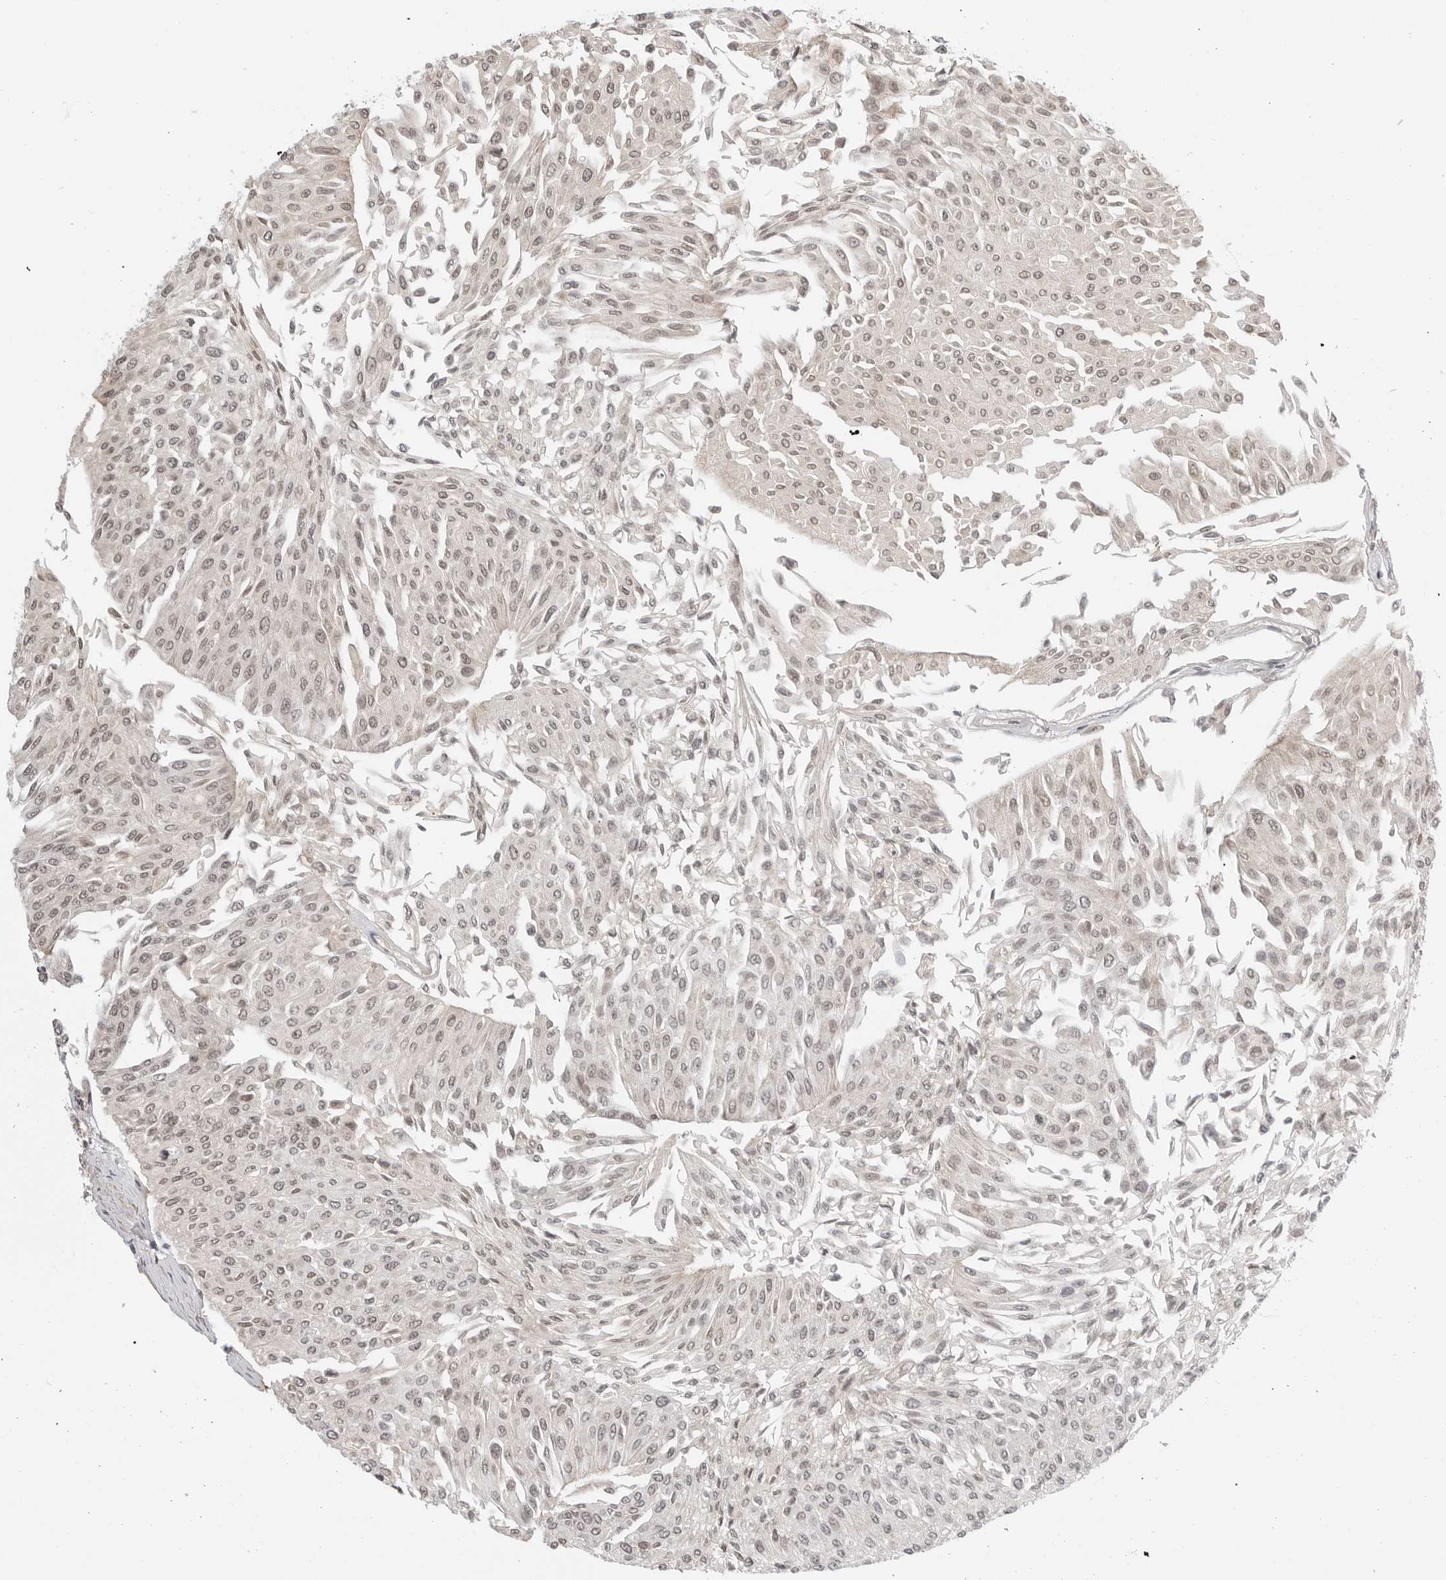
{"staining": {"intensity": "weak", "quantity": ">75%", "location": "nuclear"}, "tissue": "urothelial cancer", "cell_type": "Tumor cells", "image_type": "cancer", "snomed": [{"axis": "morphology", "description": "Urothelial carcinoma, Low grade"}, {"axis": "topography", "description": "Urinary bladder"}], "caption": "Immunohistochemistry of urothelial carcinoma (low-grade) reveals low levels of weak nuclear positivity in about >75% of tumor cells. The staining is performed using DAB brown chromogen to label protein expression. The nuclei are counter-stained blue using hematoxylin.", "gene": "C8orf33", "patient": {"sex": "male", "age": 67}}